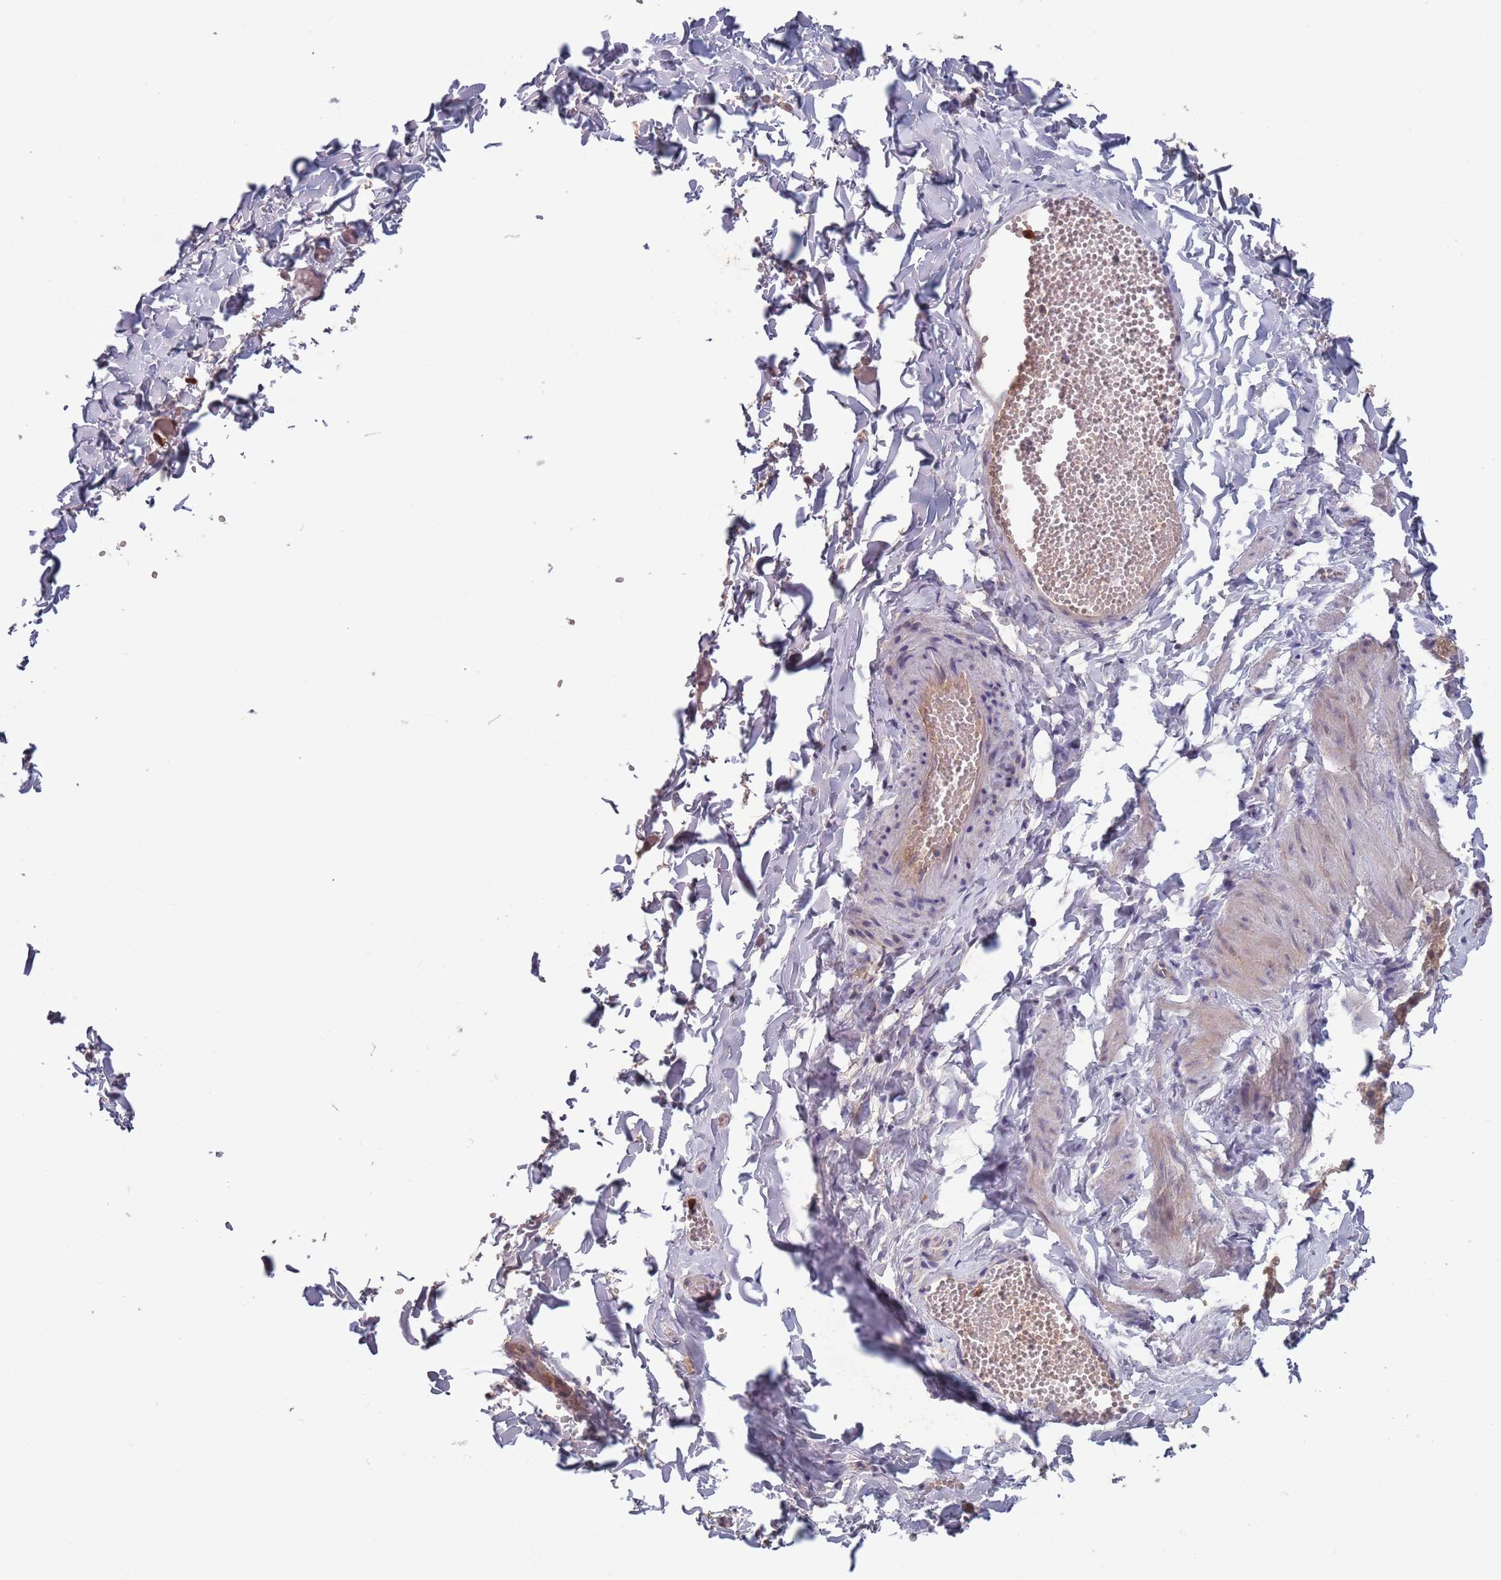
{"staining": {"intensity": "negative", "quantity": "none", "location": "none"}, "tissue": "adipose tissue", "cell_type": "Adipocytes", "image_type": "normal", "snomed": [{"axis": "morphology", "description": "Normal tissue, NOS"}, {"axis": "topography", "description": "Gallbladder"}, {"axis": "topography", "description": "Peripheral nerve tissue"}], "caption": "Immunohistochemistry micrograph of unremarkable human adipose tissue stained for a protein (brown), which displays no expression in adipocytes. (DAB immunohistochemistry (IHC) with hematoxylin counter stain).", "gene": "TYW1B", "patient": {"sex": "male", "age": 38}}